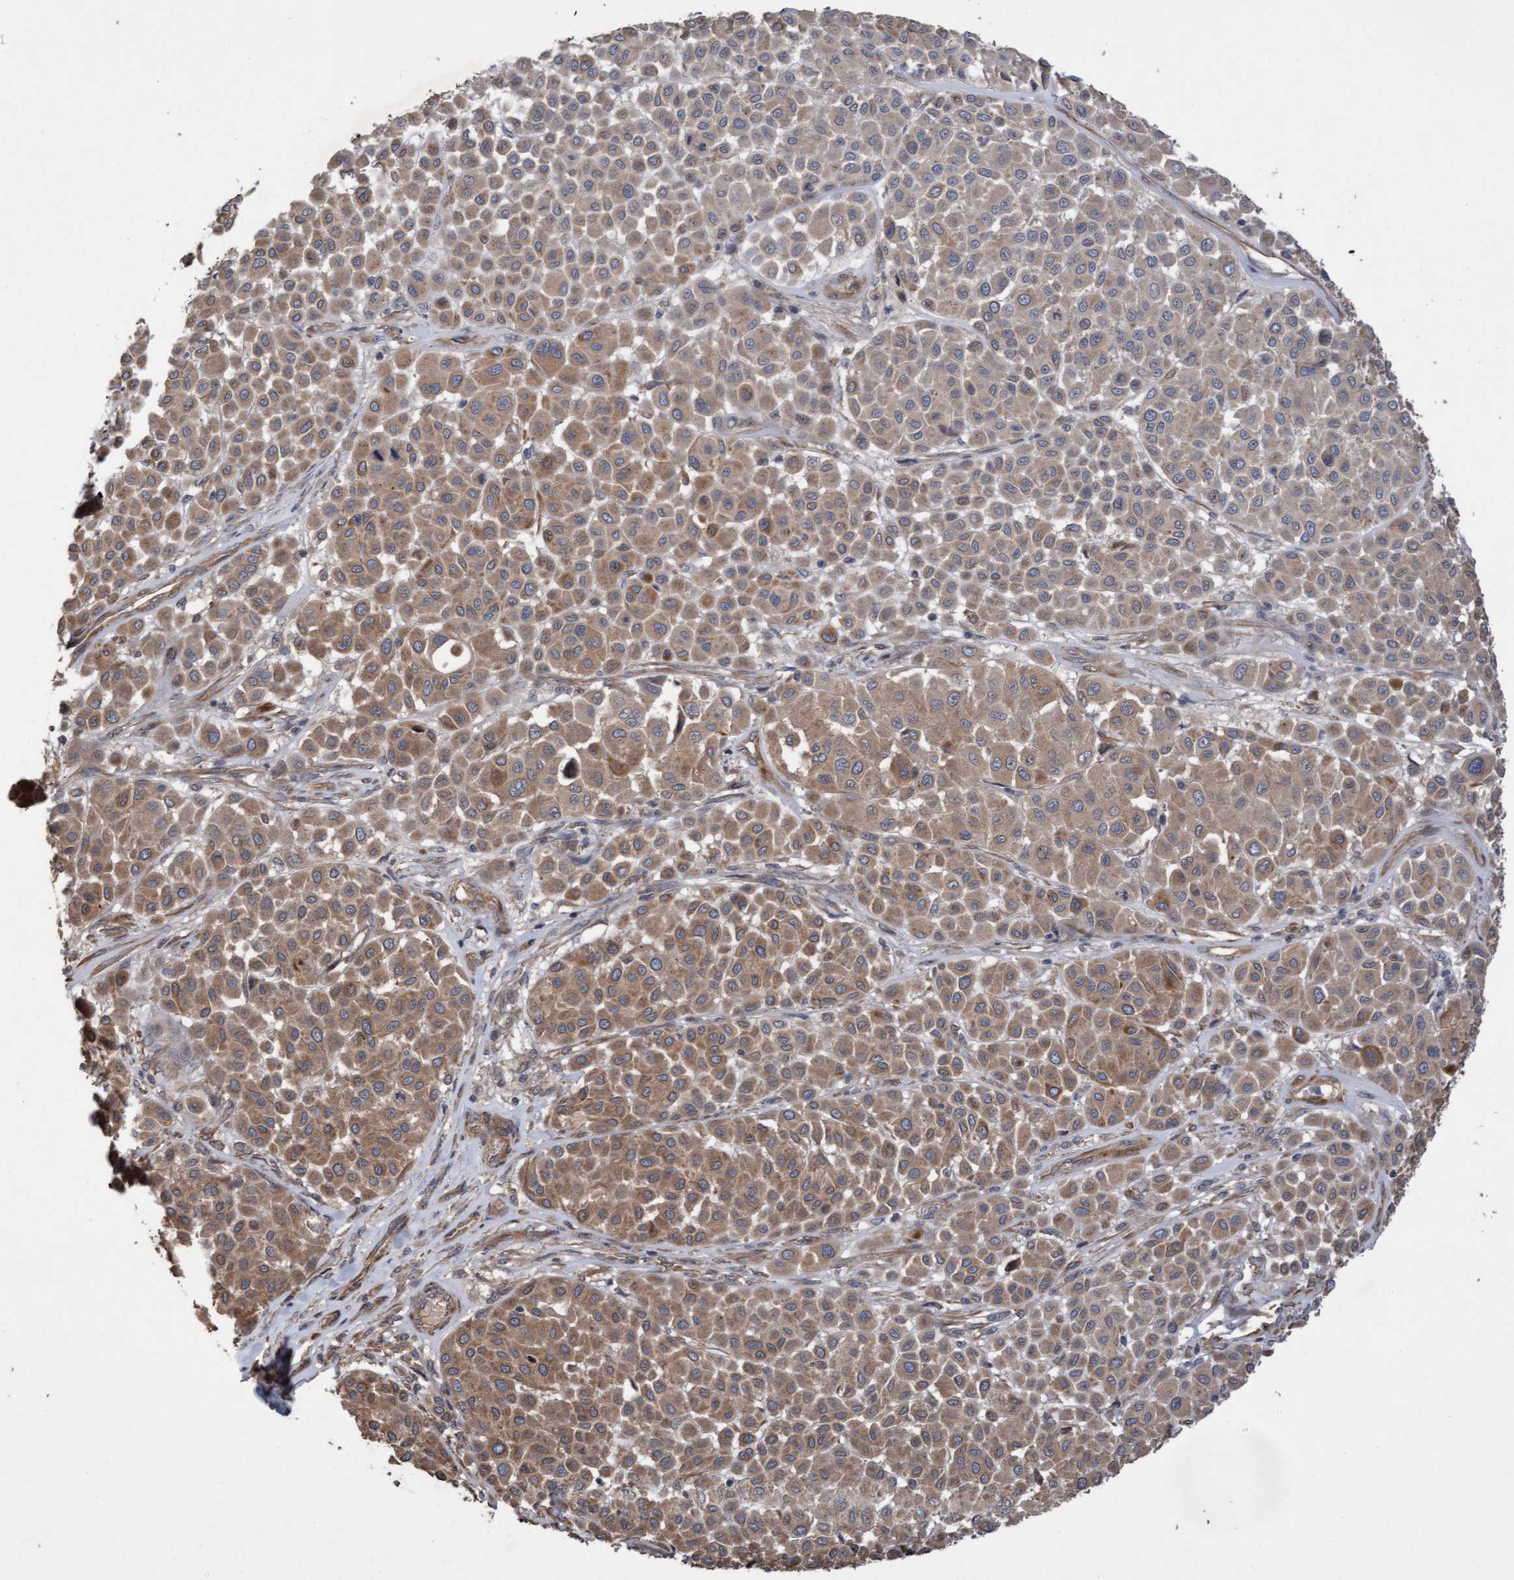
{"staining": {"intensity": "moderate", "quantity": ">75%", "location": "cytoplasmic/membranous"}, "tissue": "melanoma", "cell_type": "Tumor cells", "image_type": "cancer", "snomed": [{"axis": "morphology", "description": "Malignant melanoma, Metastatic site"}, {"axis": "topography", "description": "Soft tissue"}], "caption": "DAB (3,3'-diaminobenzidine) immunohistochemical staining of human malignant melanoma (metastatic site) displays moderate cytoplasmic/membranous protein positivity in about >75% of tumor cells.", "gene": "CDC42EP4", "patient": {"sex": "male", "age": 41}}